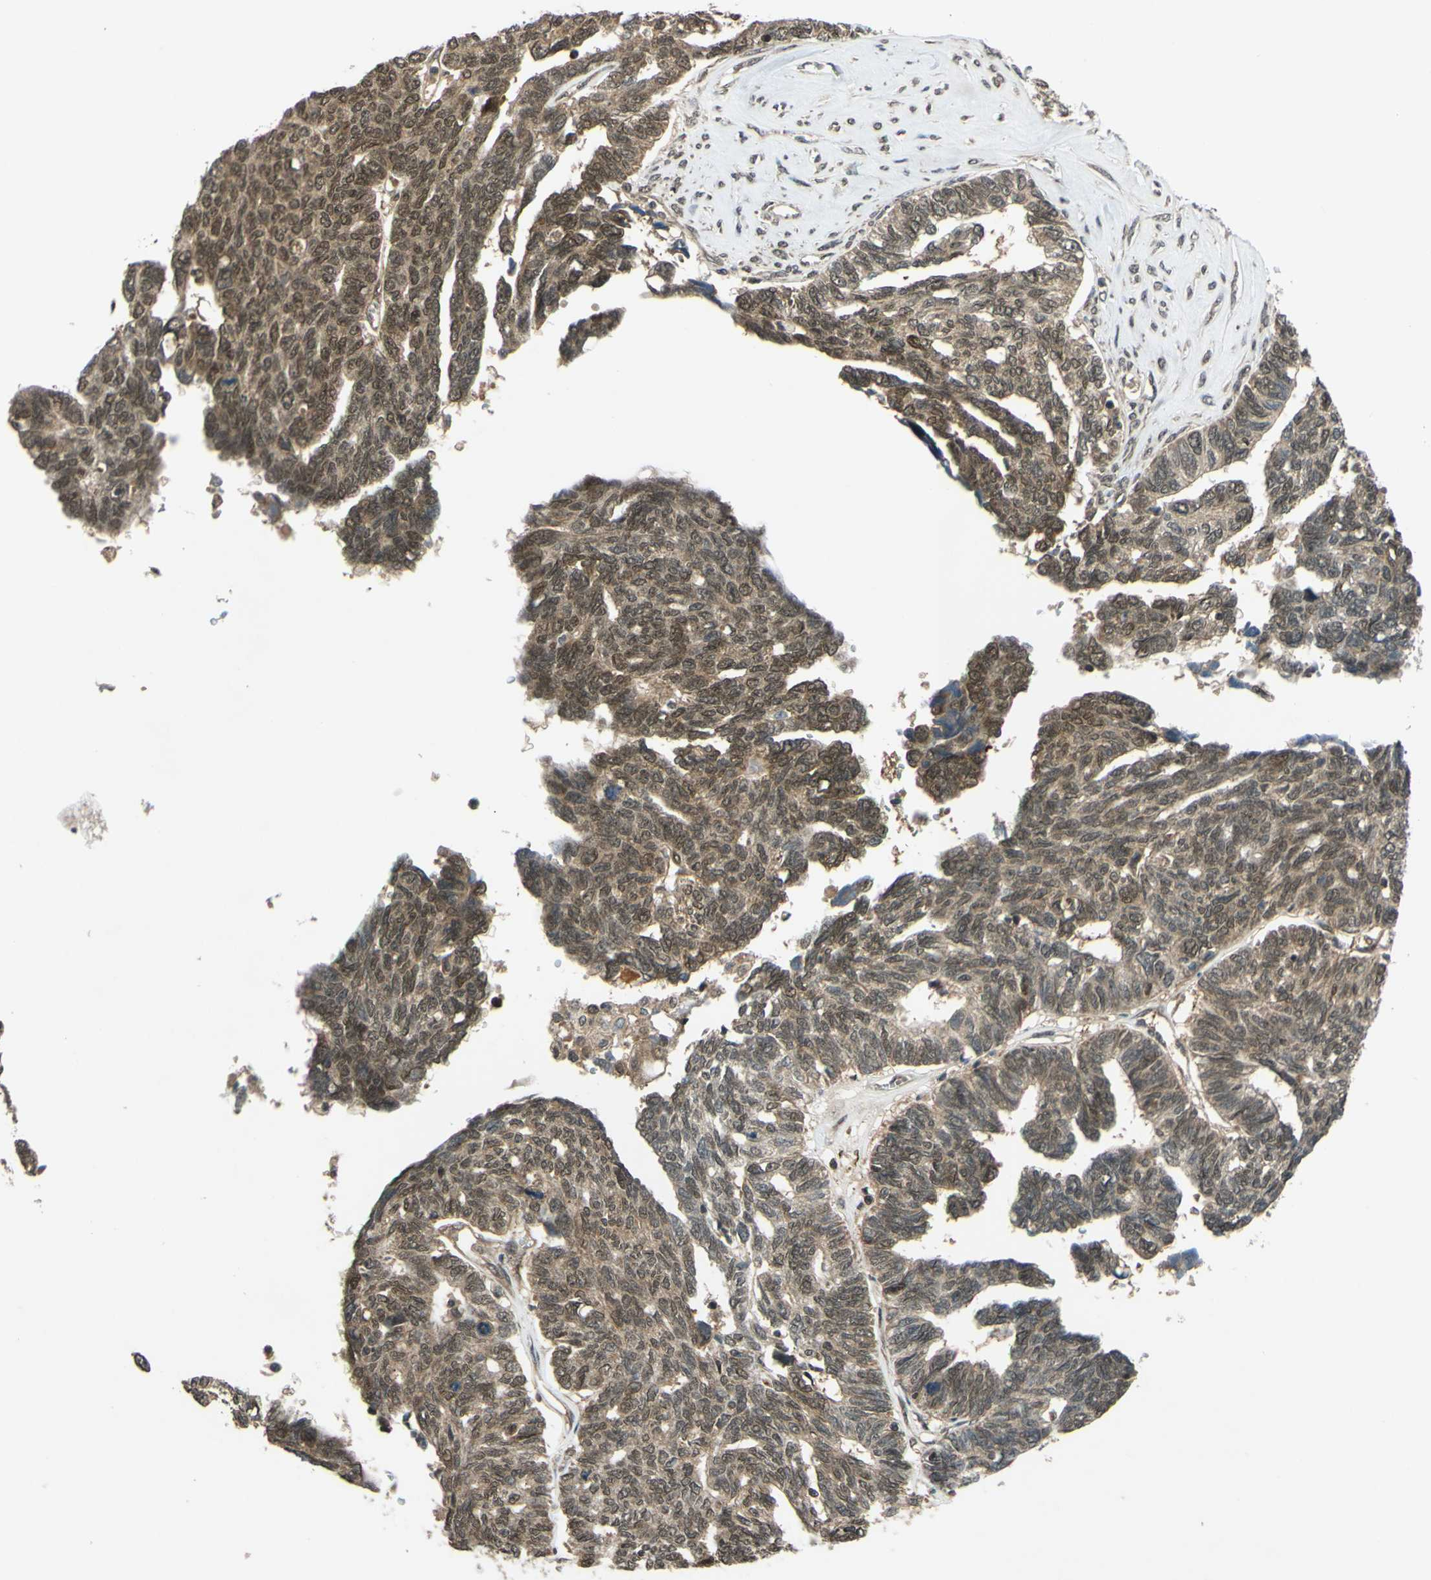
{"staining": {"intensity": "weak", "quantity": ">75%", "location": "cytoplasmic/membranous,nuclear"}, "tissue": "ovarian cancer", "cell_type": "Tumor cells", "image_type": "cancer", "snomed": [{"axis": "morphology", "description": "Cystadenocarcinoma, serous, NOS"}, {"axis": "topography", "description": "Ovary"}], "caption": "DAB (3,3'-diaminobenzidine) immunohistochemical staining of human ovarian serous cystadenocarcinoma reveals weak cytoplasmic/membranous and nuclear protein positivity in about >75% of tumor cells.", "gene": "ABCC8", "patient": {"sex": "female", "age": 79}}